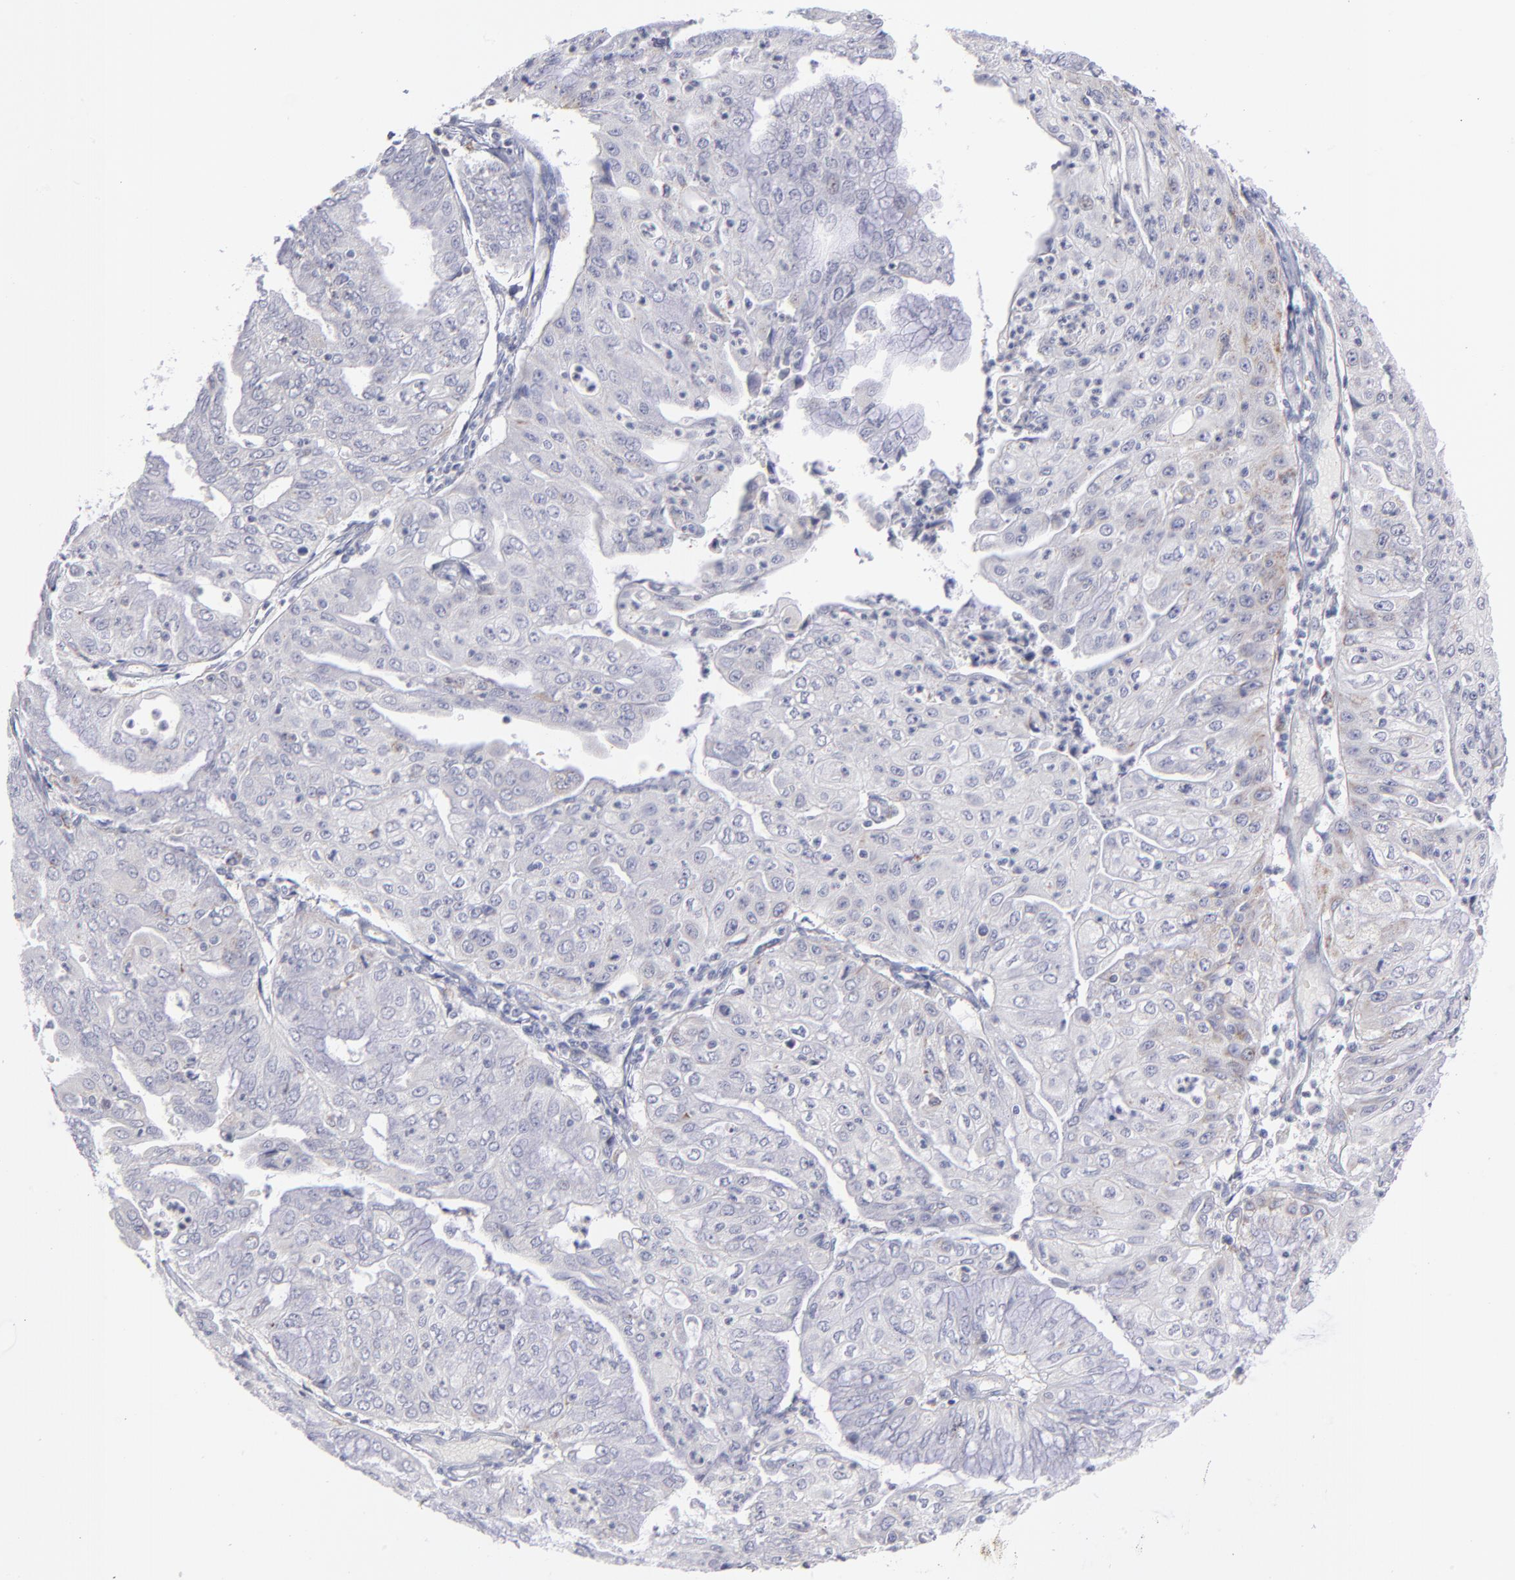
{"staining": {"intensity": "weak", "quantity": "<25%", "location": "cytoplasmic/membranous"}, "tissue": "endometrial cancer", "cell_type": "Tumor cells", "image_type": "cancer", "snomed": [{"axis": "morphology", "description": "Adenocarcinoma, NOS"}, {"axis": "topography", "description": "Endometrium"}], "caption": "Image shows no significant protein staining in tumor cells of endometrial cancer (adenocarcinoma).", "gene": "MTHFD2", "patient": {"sex": "female", "age": 79}}